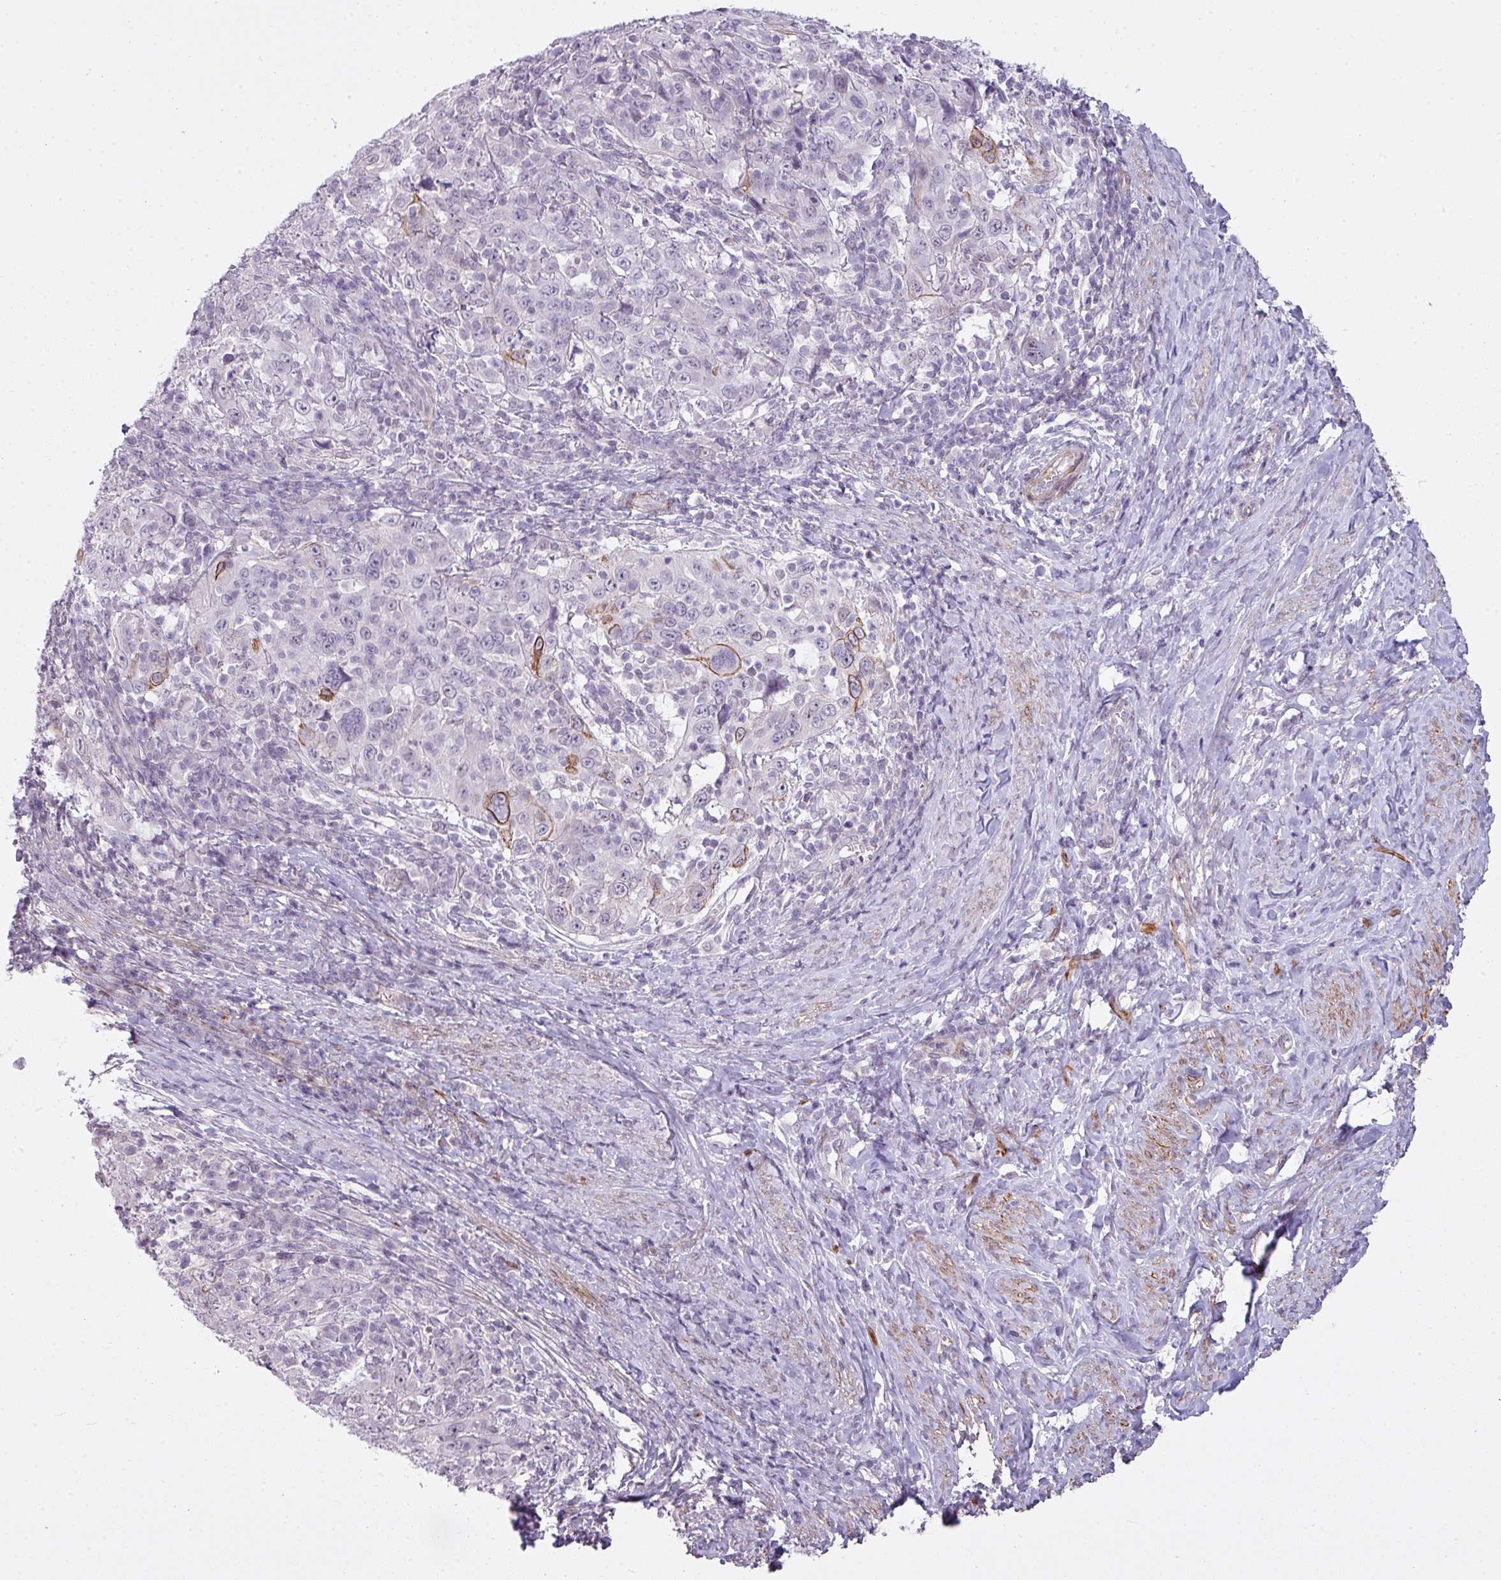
{"staining": {"intensity": "moderate", "quantity": "<25%", "location": "cytoplasmic/membranous"}, "tissue": "cervical cancer", "cell_type": "Tumor cells", "image_type": "cancer", "snomed": [{"axis": "morphology", "description": "Squamous cell carcinoma, NOS"}, {"axis": "topography", "description": "Cervix"}], "caption": "Immunohistochemical staining of human cervical cancer demonstrates moderate cytoplasmic/membranous protein staining in approximately <25% of tumor cells. (DAB (3,3'-diaminobenzidine) IHC, brown staining for protein, blue staining for nuclei).", "gene": "ZNF688", "patient": {"sex": "female", "age": 46}}